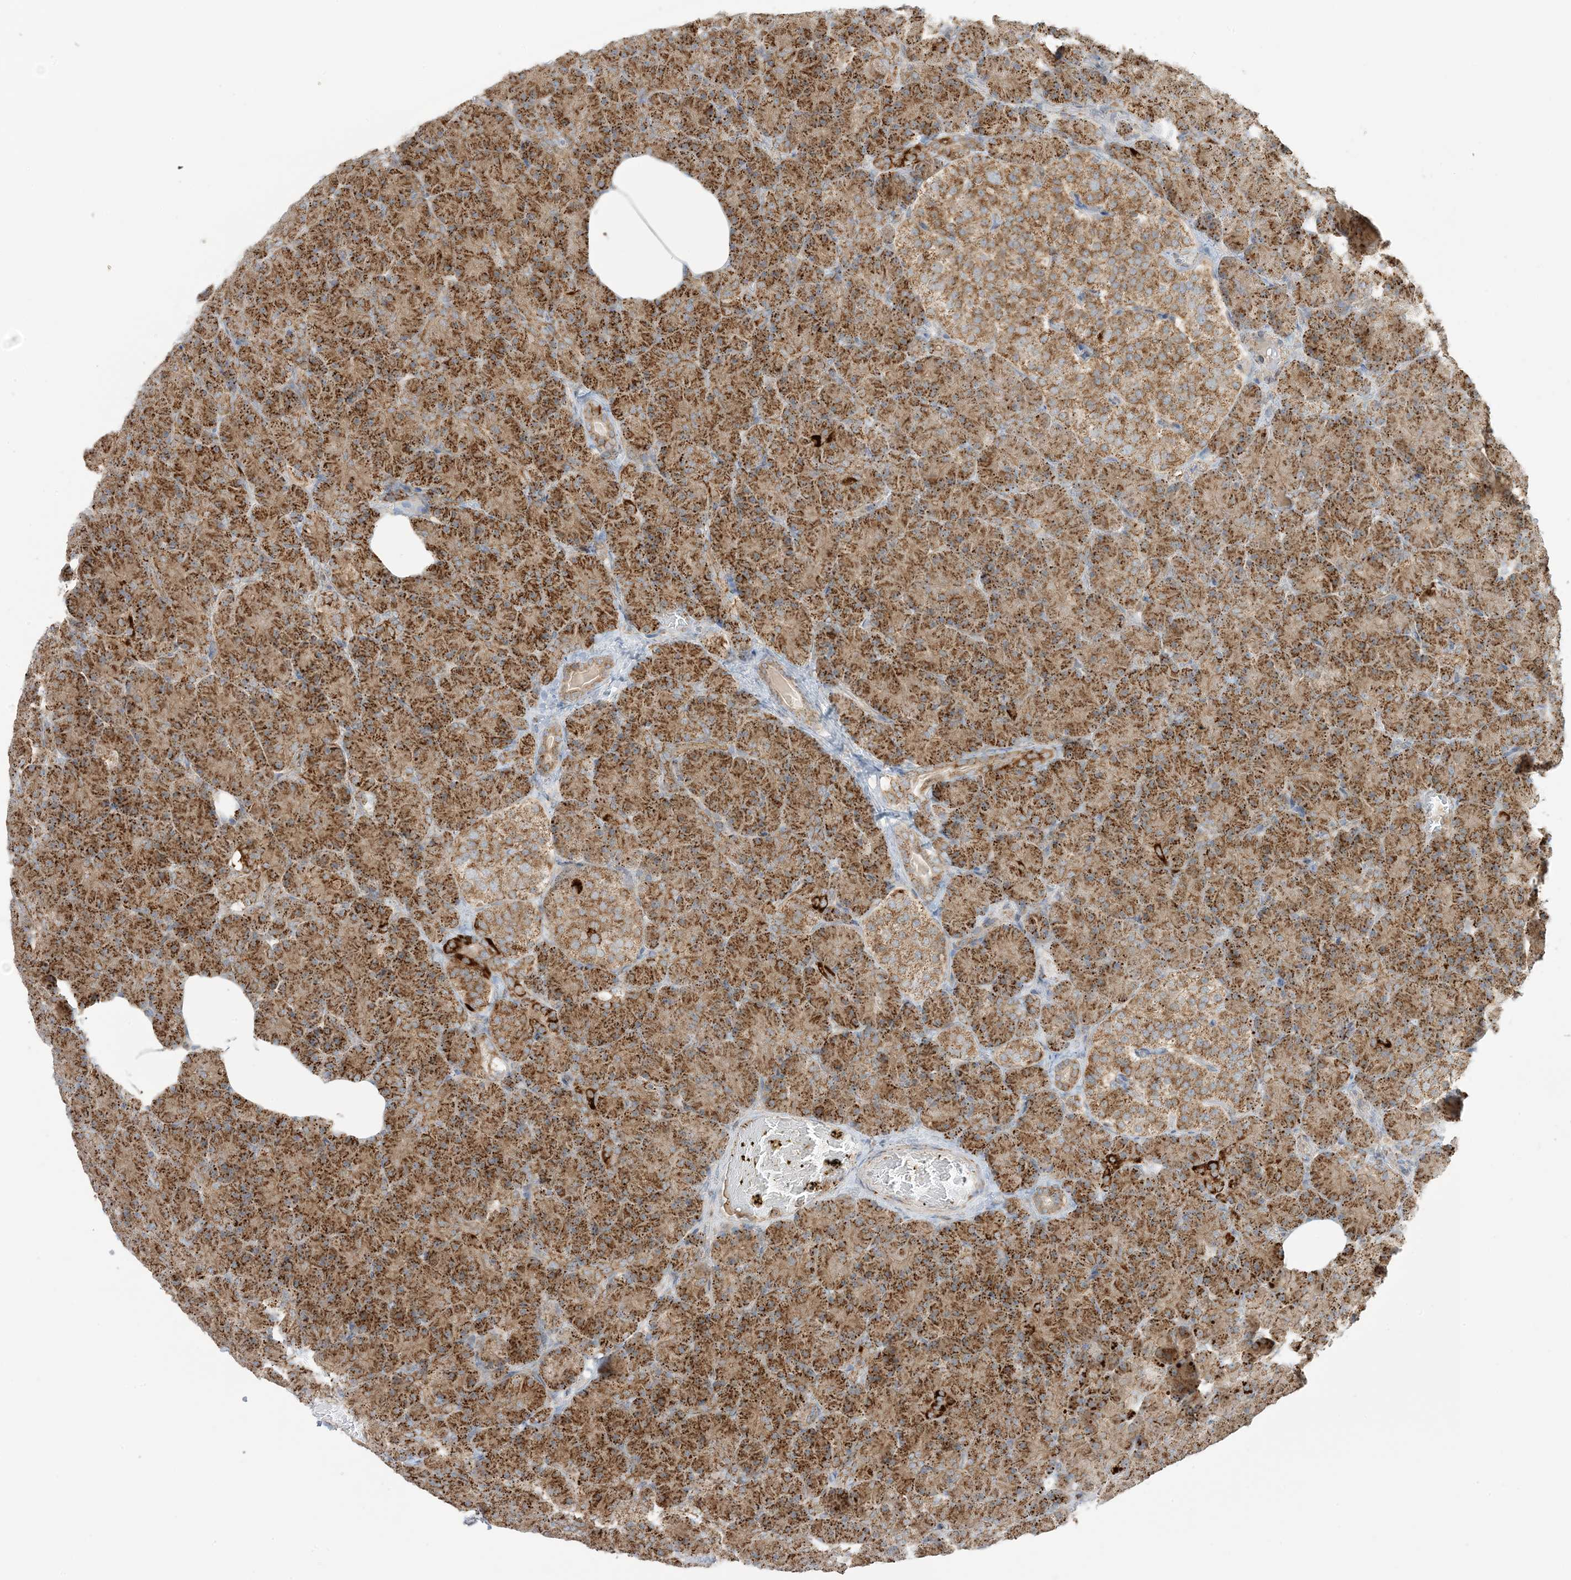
{"staining": {"intensity": "strong", "quantity": ">75%", "location": "cytoplasmic/membranous"}, "tissue": "pancreas", "cell_type": "Exocrine glandular cells", "image_type": "normal", "snomed": [{"axis": "morphology", "description": "Normal tissue, NOS"}, {"axis": "topography", "description": "Pancreas"}], "caption": "DAB (3,3'-diaminobenzidine) immunohistochemical staining of normal pancreas exhibits strong cytoplasmic/membranous protein positivity in approximately >75% of exocrine glandular cells.", "gene": "N4BP3", "patient": {"sex": "female", "age": 43}}